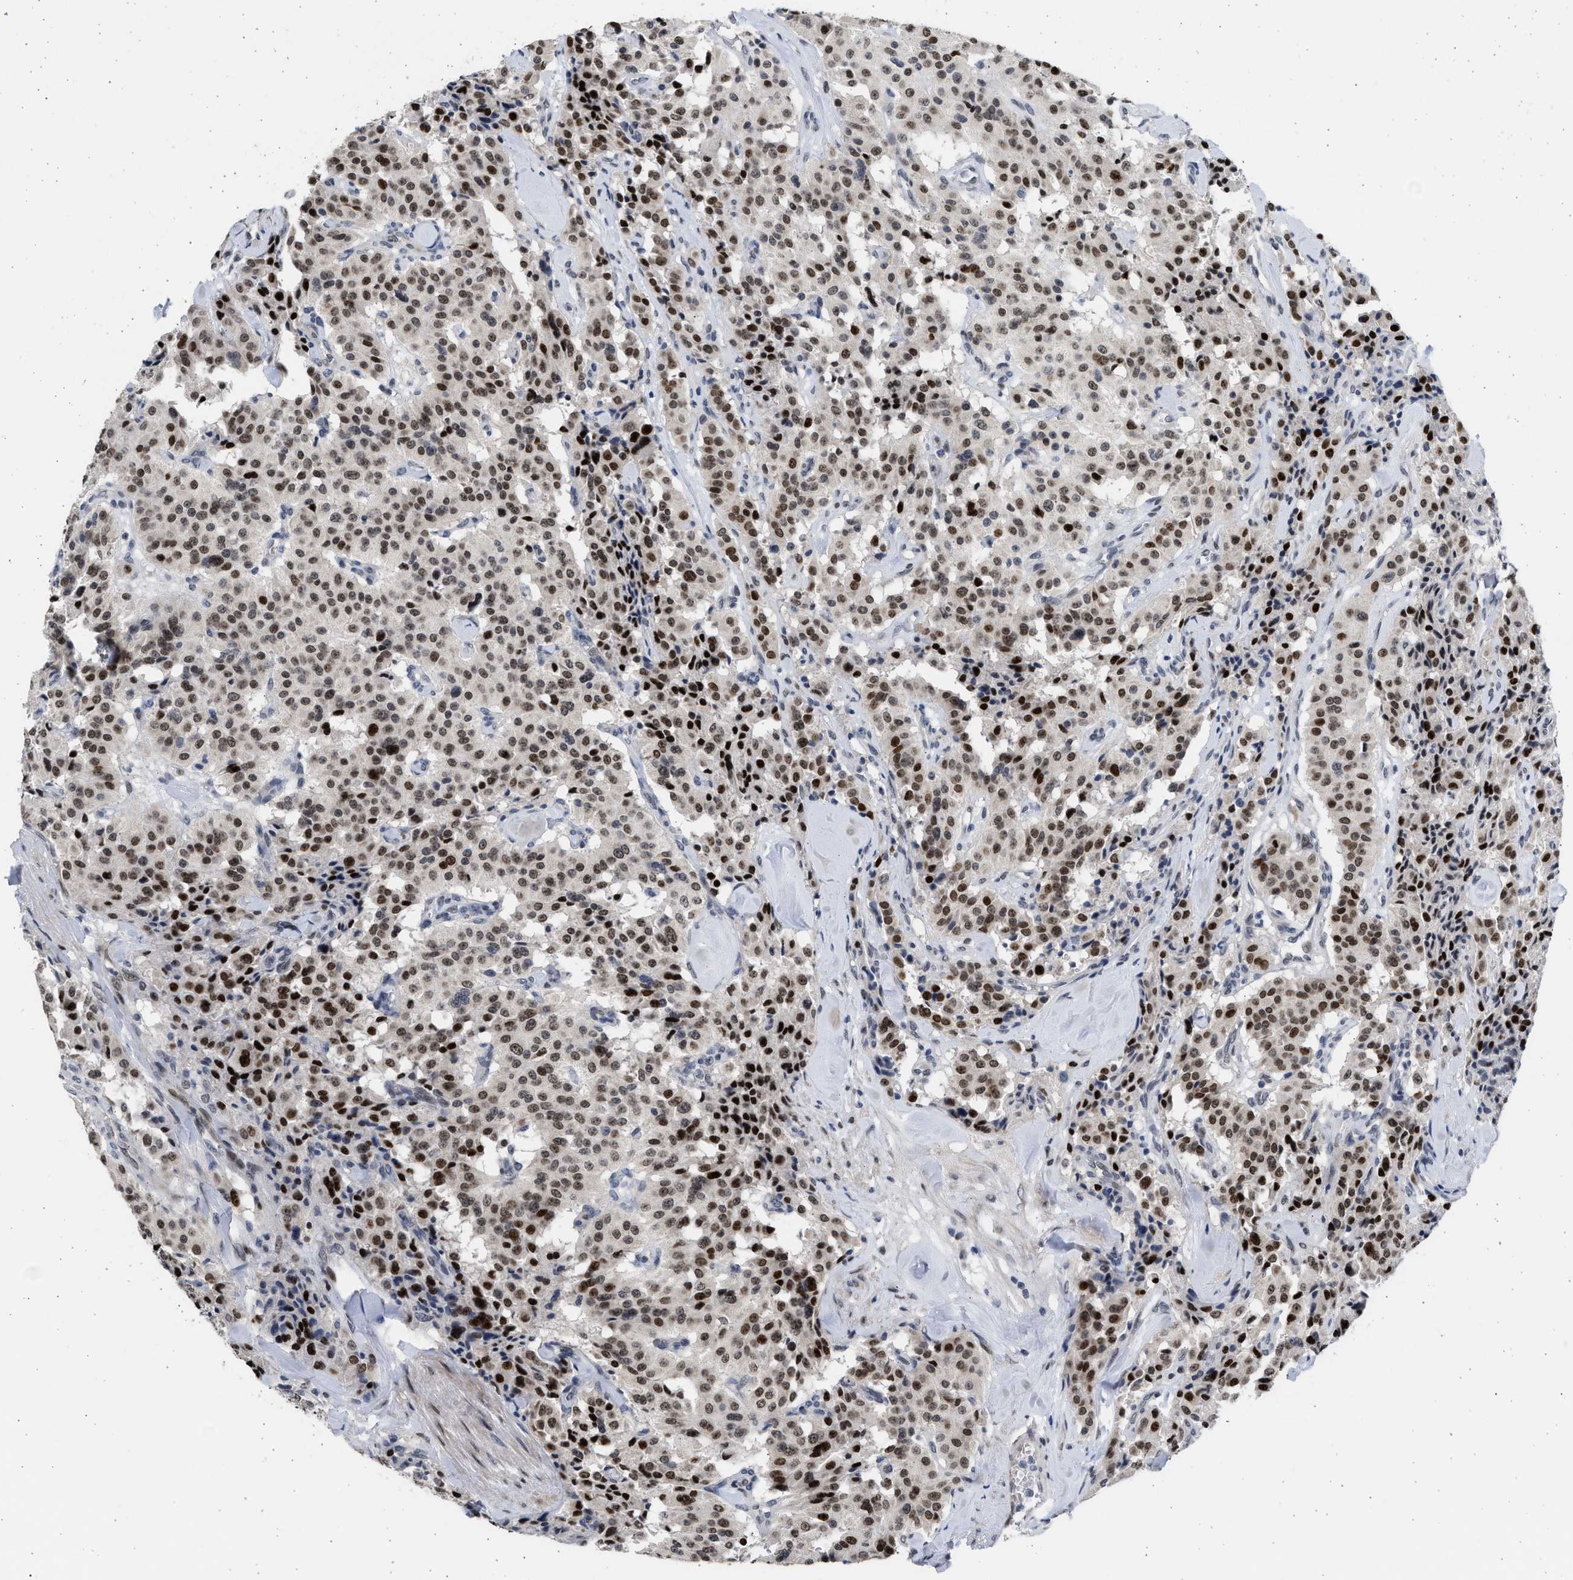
{"staining": {"intensity": "moderate", "quantity": ">75%", "location": "nuclear"}, "tissue": "carcinoid", "cell_type": "Tumor cells", "image_type": "cancer", "snomed": [{"axis": "morphology", "description": "Carcinoid, malignant, NOS"}, {"axis": "topography", "description": "Lung"}], "caption": "Brown immunohistochemical staining in human carcinoid (malignant) demonstrates moderate nuclear positivity in about >75% of tumor cells. Nuclei are stained in blue.", "gene": "HMGN3", "patient": {"sex": "male", "age": 30}}